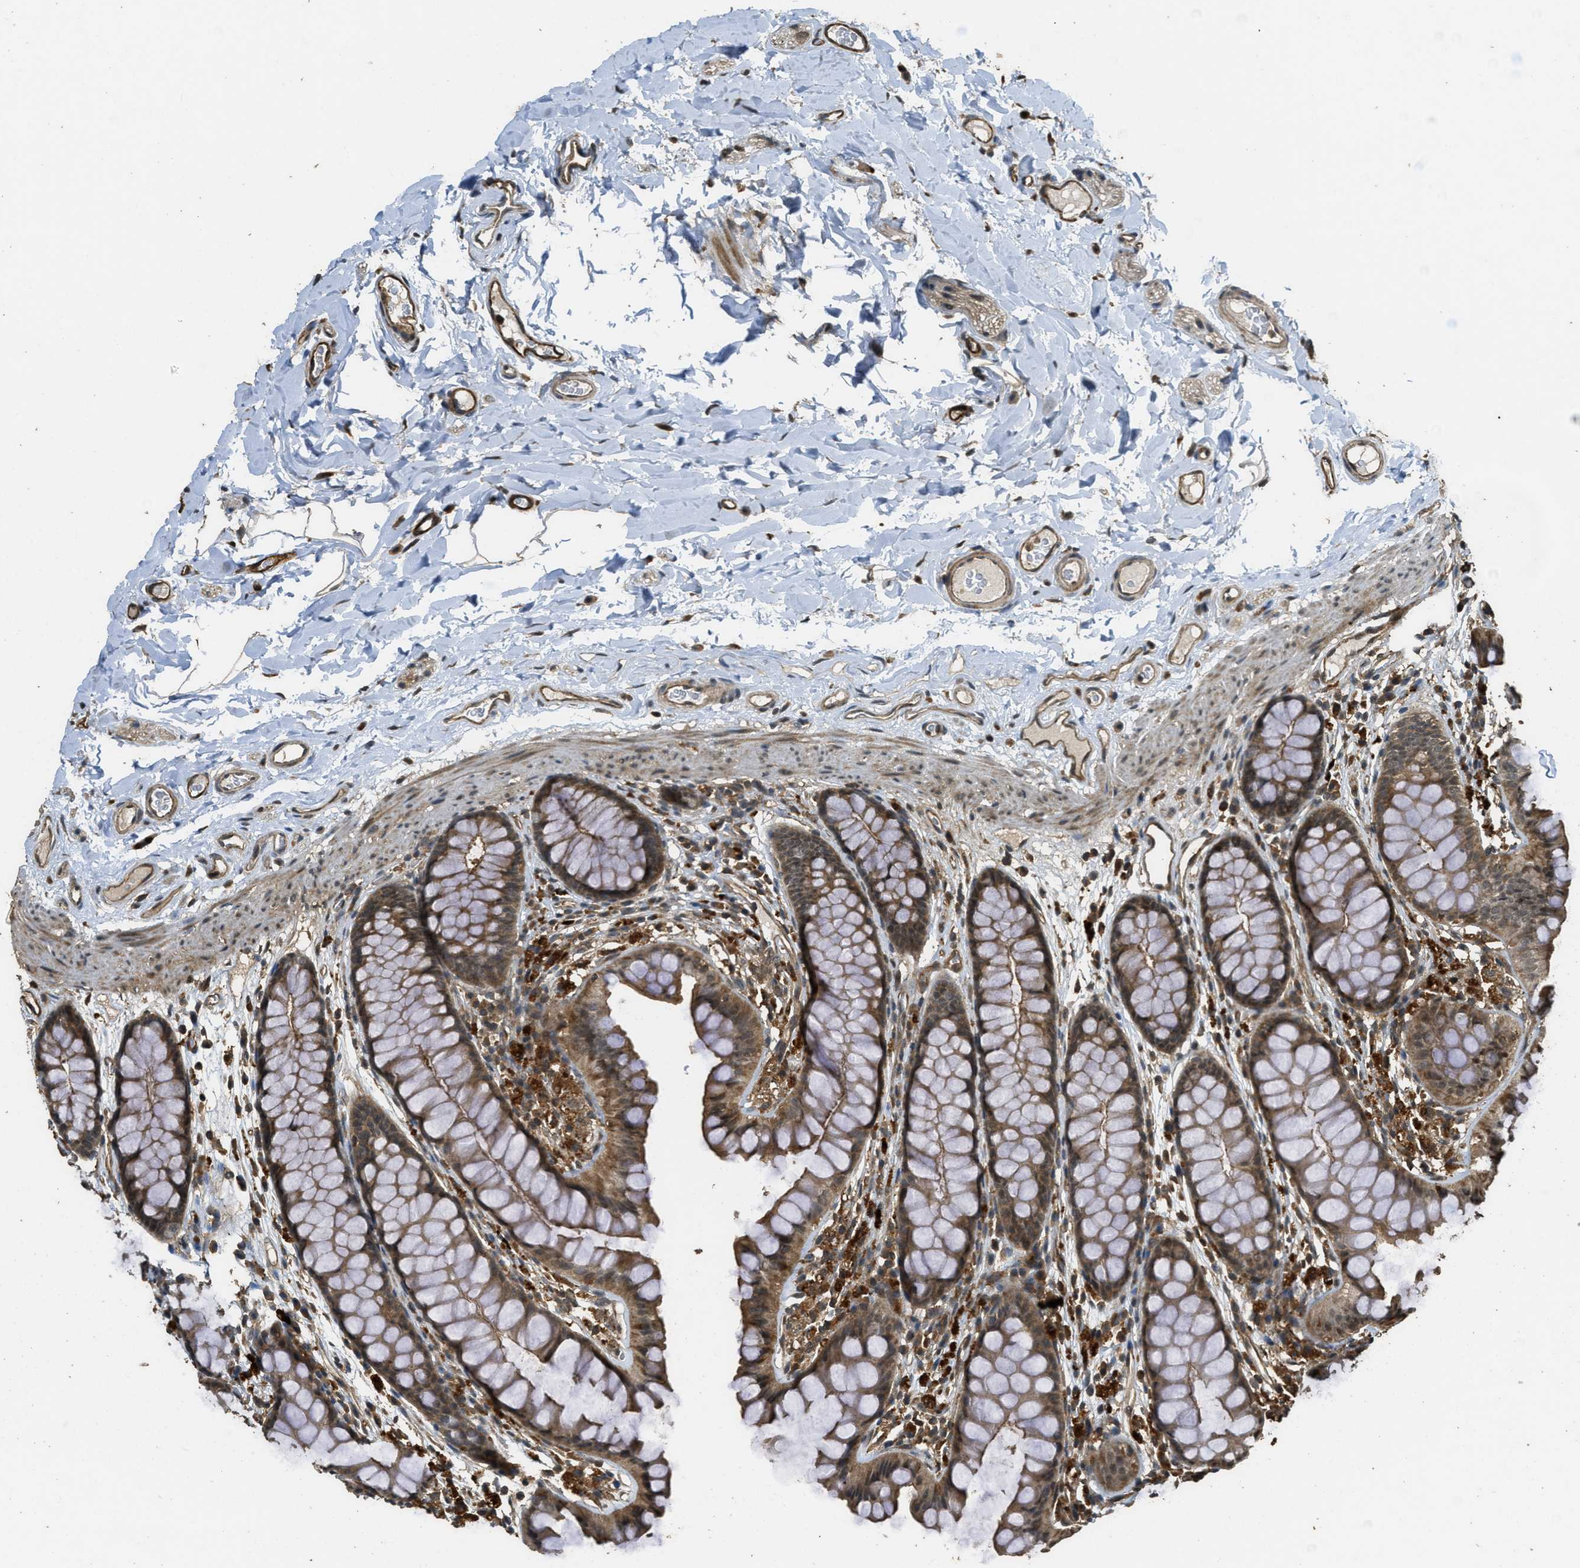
{"staining": {"intensity": "moderate", "quantity": ">75%", "location": "cytoplasmic/membranous"}, "tissue": "colon", "cell_type": "Endothelial cells", "image_type": "normal", "snomed": [{"axis": "morphology", "description": "Normal tissue, NOS"}, {"axis": "topography", "description": "Colon"}], "caption": "Endothelial cells show moderate cytoplasmic/membranous positivity in approximately >75% of cells in benign colon.", "gene": "PPP6R3", "patient": {"sex": "female", "age": 55}}